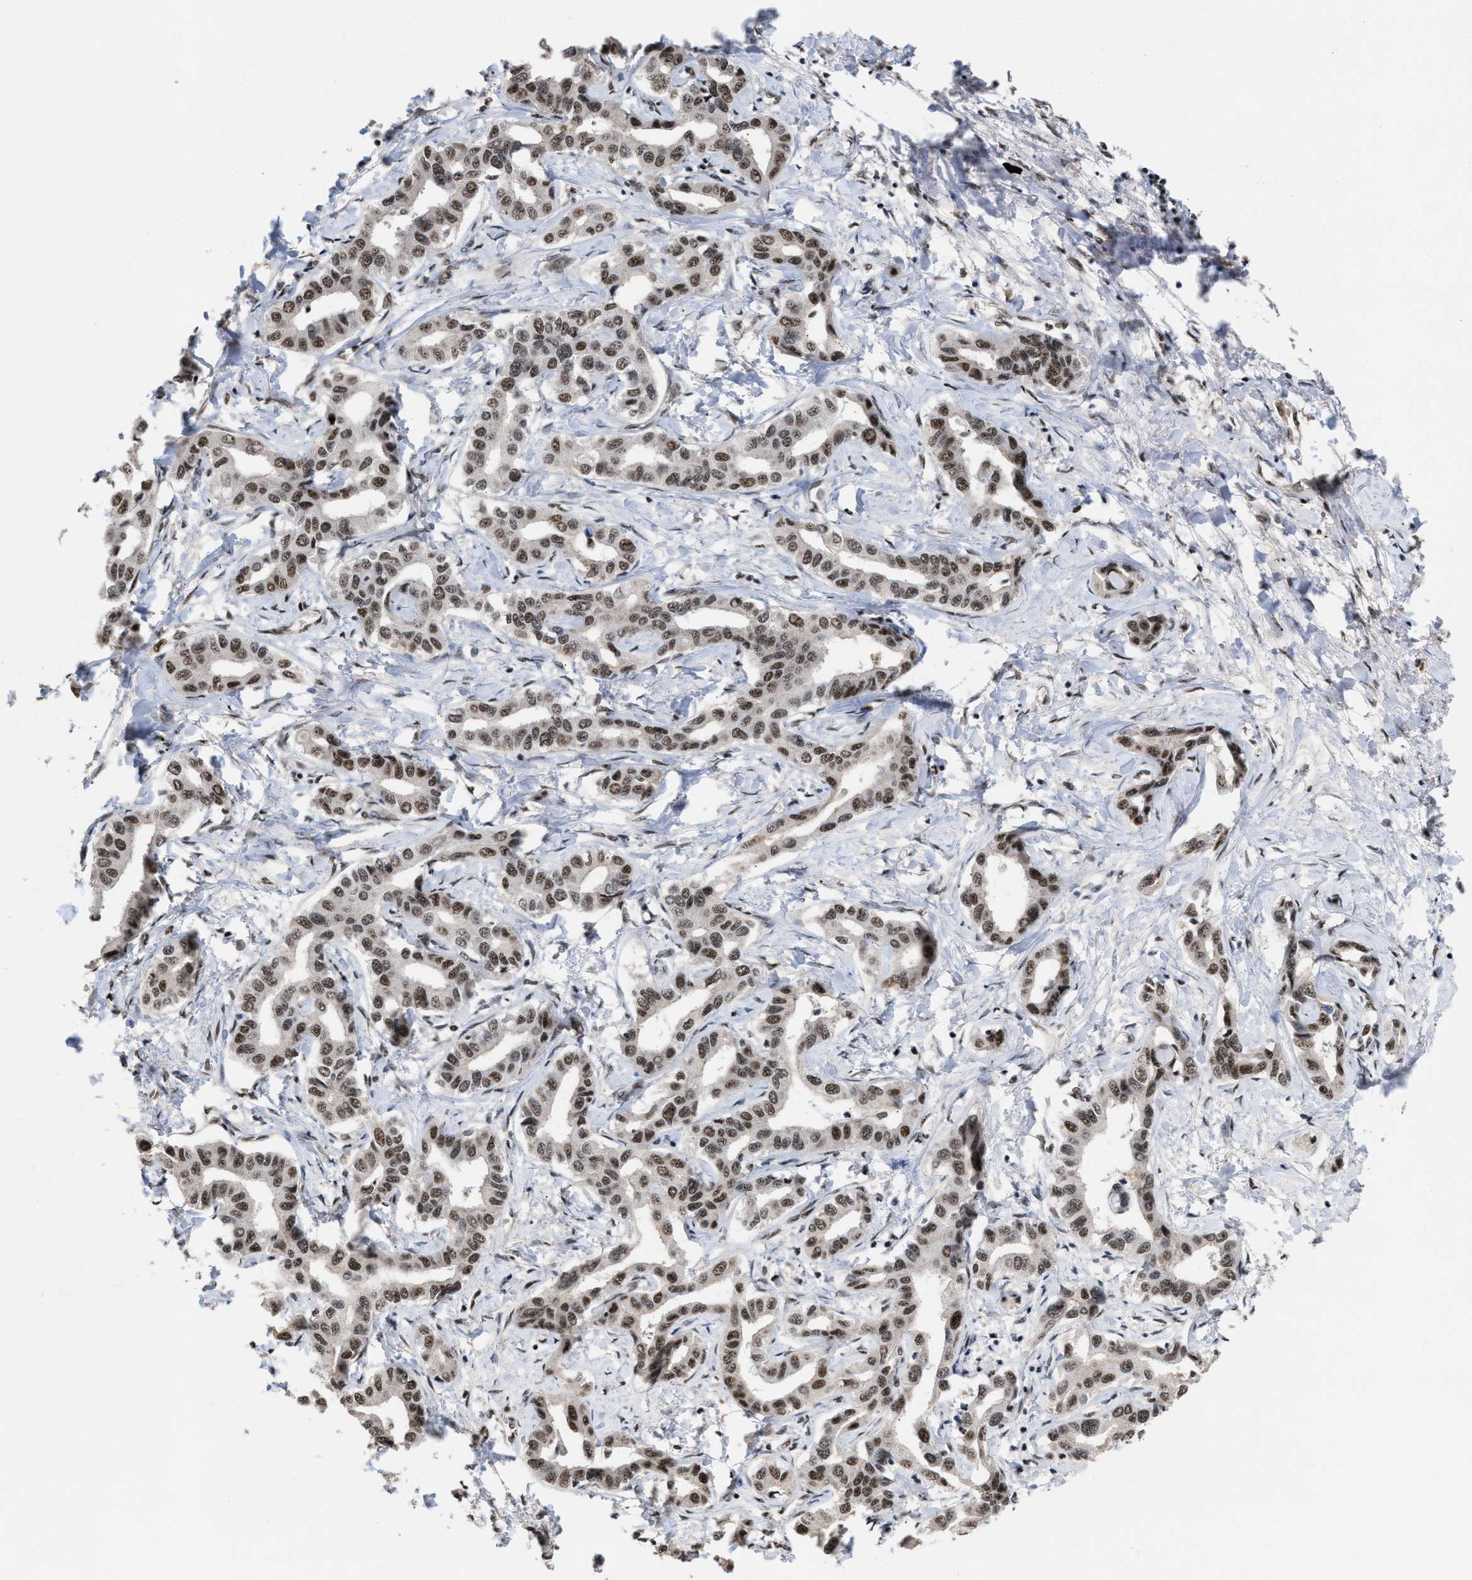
{"staining": {"intensity": "strong", "quantity": ">75%", "location": "nuclear"}, "tissue": "liver cancer", "cell_type": "Tumor cells", "image_type": "cancer", "snomed": [{"axis": "morphology", "description": "Cholangiocarcinoma"}, {"axis": "topography", "description": "Liver"}], "caption": "Strong nuclear expression is appreciated in about >75% of tumor cells in liver cancer (cholangiocarcinoma). (DAB (3,3'-diaminobenzidine) IHC, brown staining for protein, blue staining for nuclei).", "gene": "EIF4A3", "patient": {"sex": "male", "age": 59}}